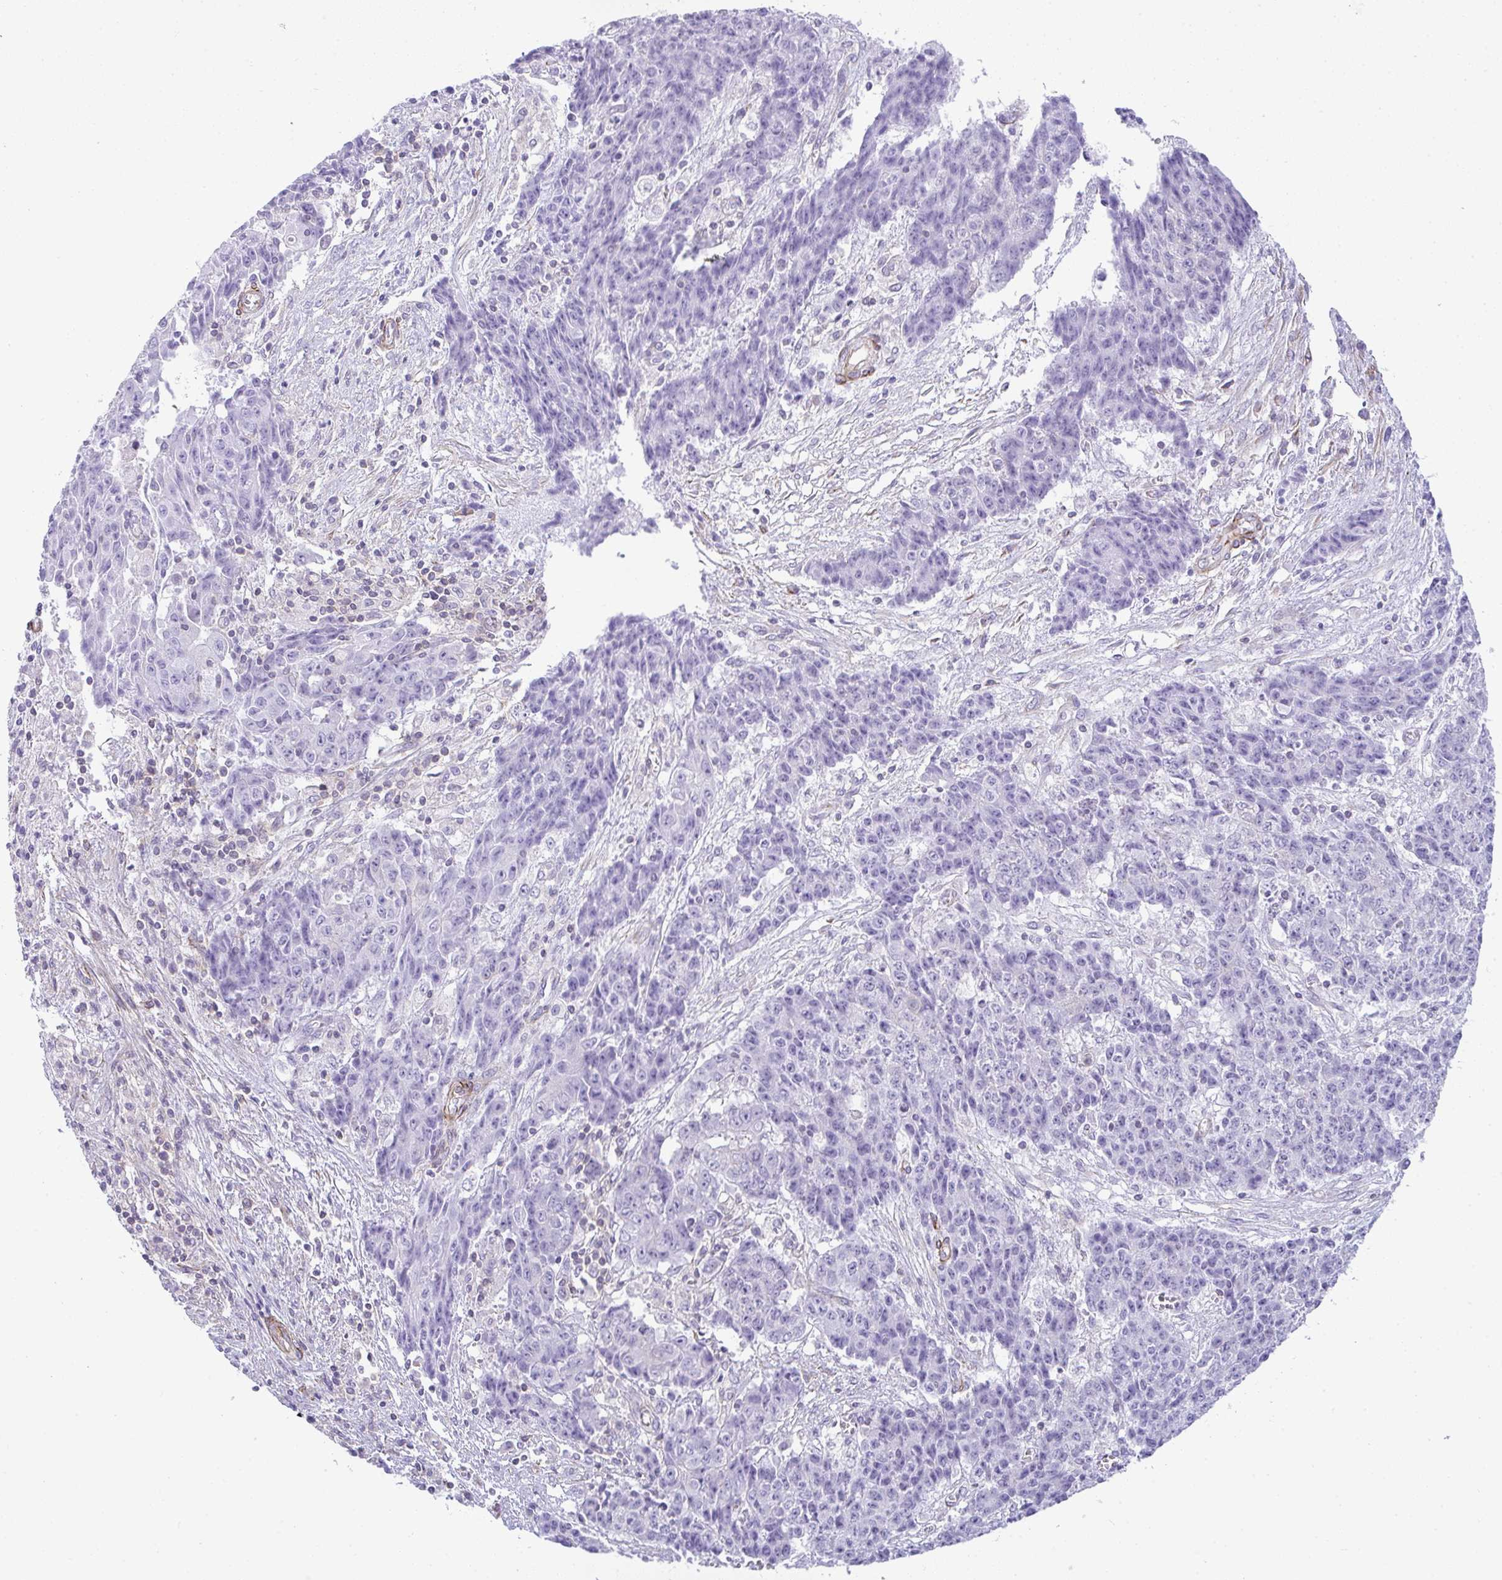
{"staining": {"intensity": "negative", "quantity": "none", "location": "none"}, "tissue": "ovarian cancer", "cell_type": "Tumor cells", "image_type": "cancer", "snomed": [{"axis": "morphology", "description": "Carcinoma, endometroid"}, {"axis": "topography", "description": "Ovary"}], "caption": "DAB immunohistochemical staining of human endometroid carcinoma (ovarian) displays no significant expression in tumor cells.", "gene": "CDRT15", "patient": {"sex": "female", "age": 42}}